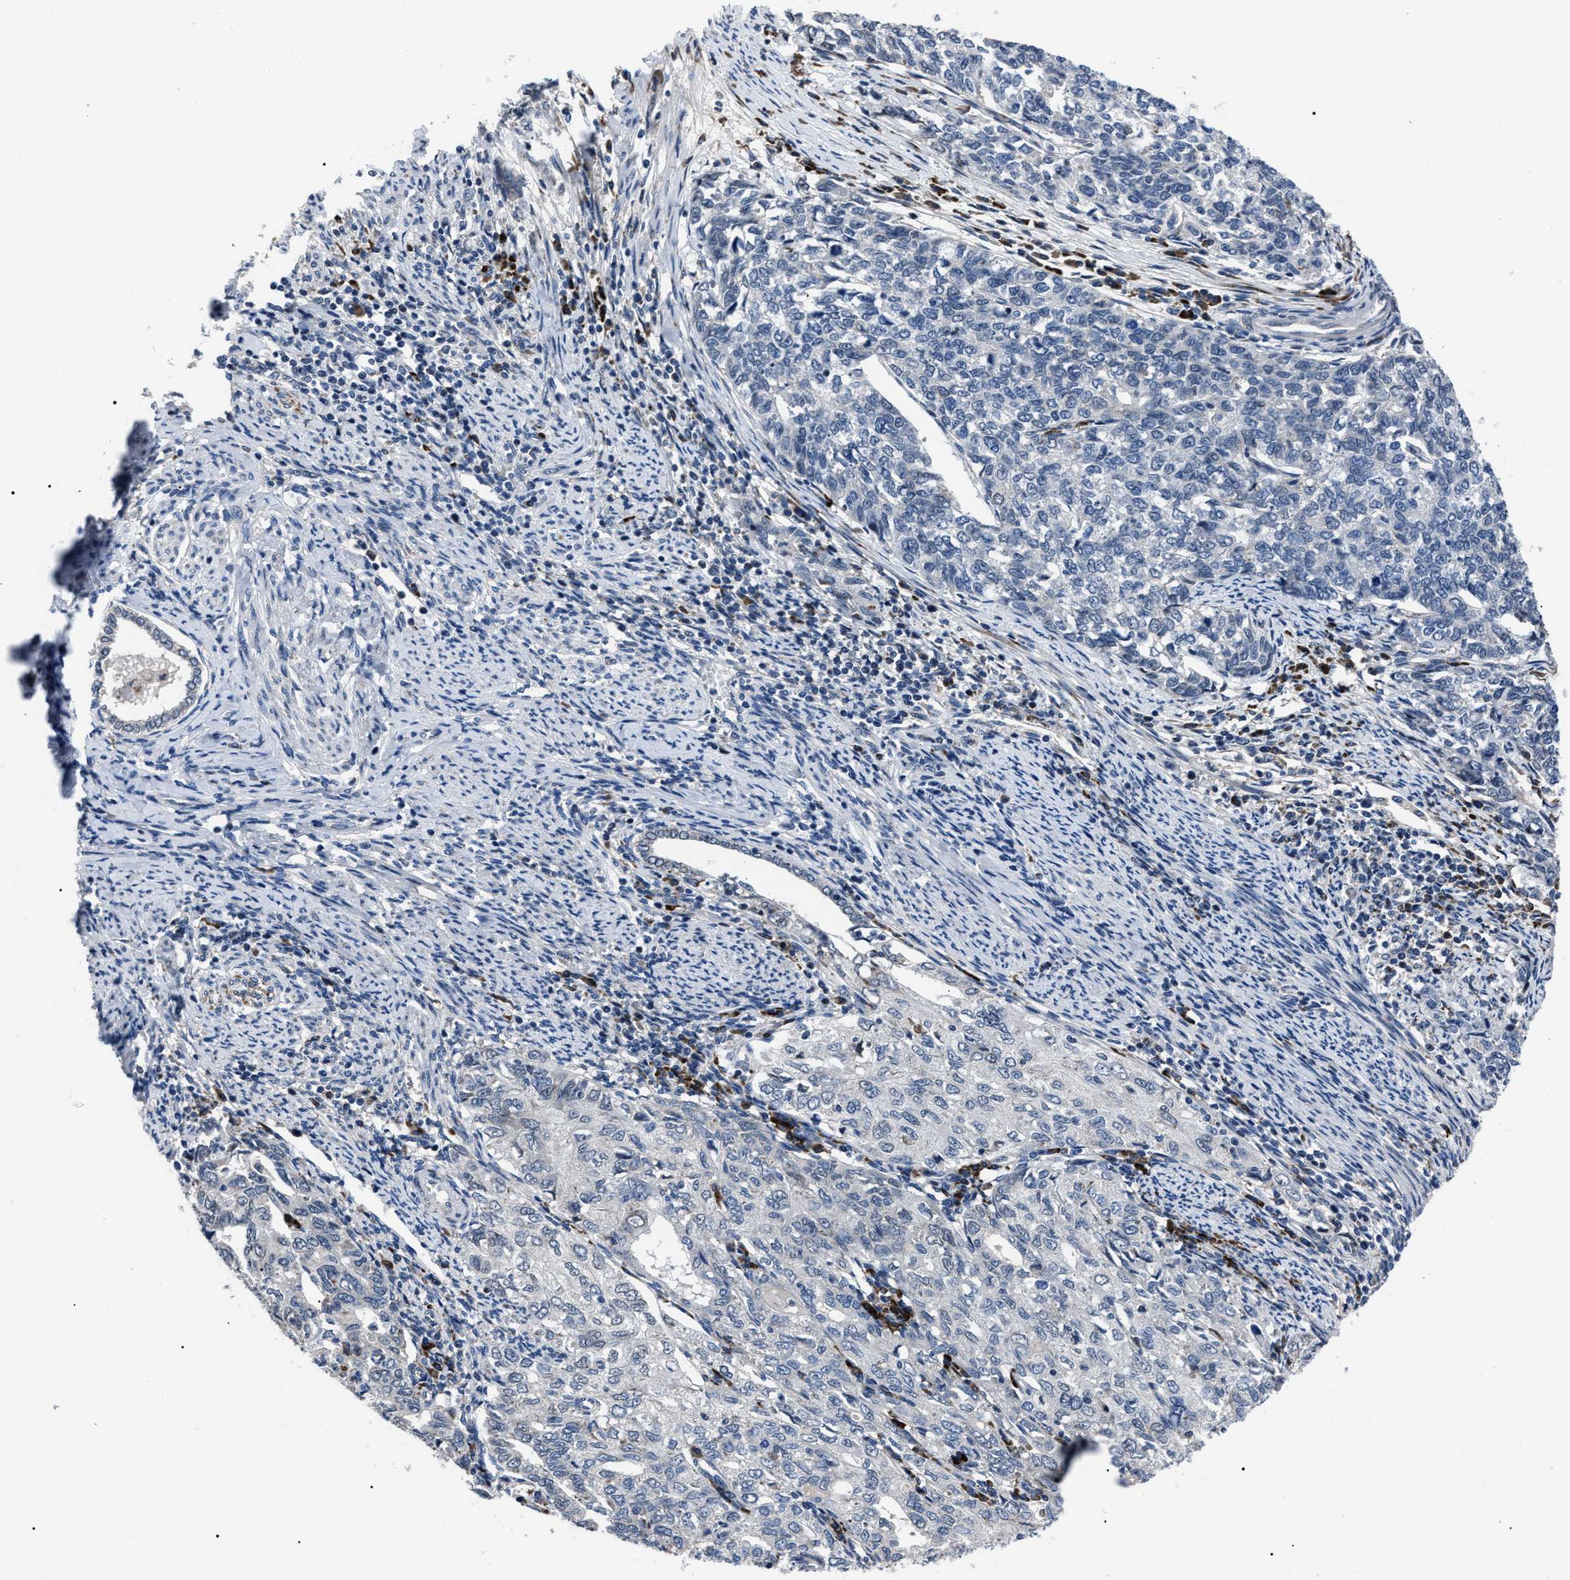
{"staining": {"intensity": "negative", "quantity": "none", "location": "none"}, "tissue": "cervical cancer", "cell_type": "Tumor cells", "image_type": "cancer", "snomed": [{"axis": "morphology", "description": "Squamous cell carcinoma, NOS"}, {"axis": "topography", "description": "Cervix"}], "caption": "A histopathology image of squamous cell carcinoma (cervical) stained for a protein demonstrates no brown staining in tumor cells.", "gene": "LRRC14", "patient": {"sex": "female", "age": 63}}